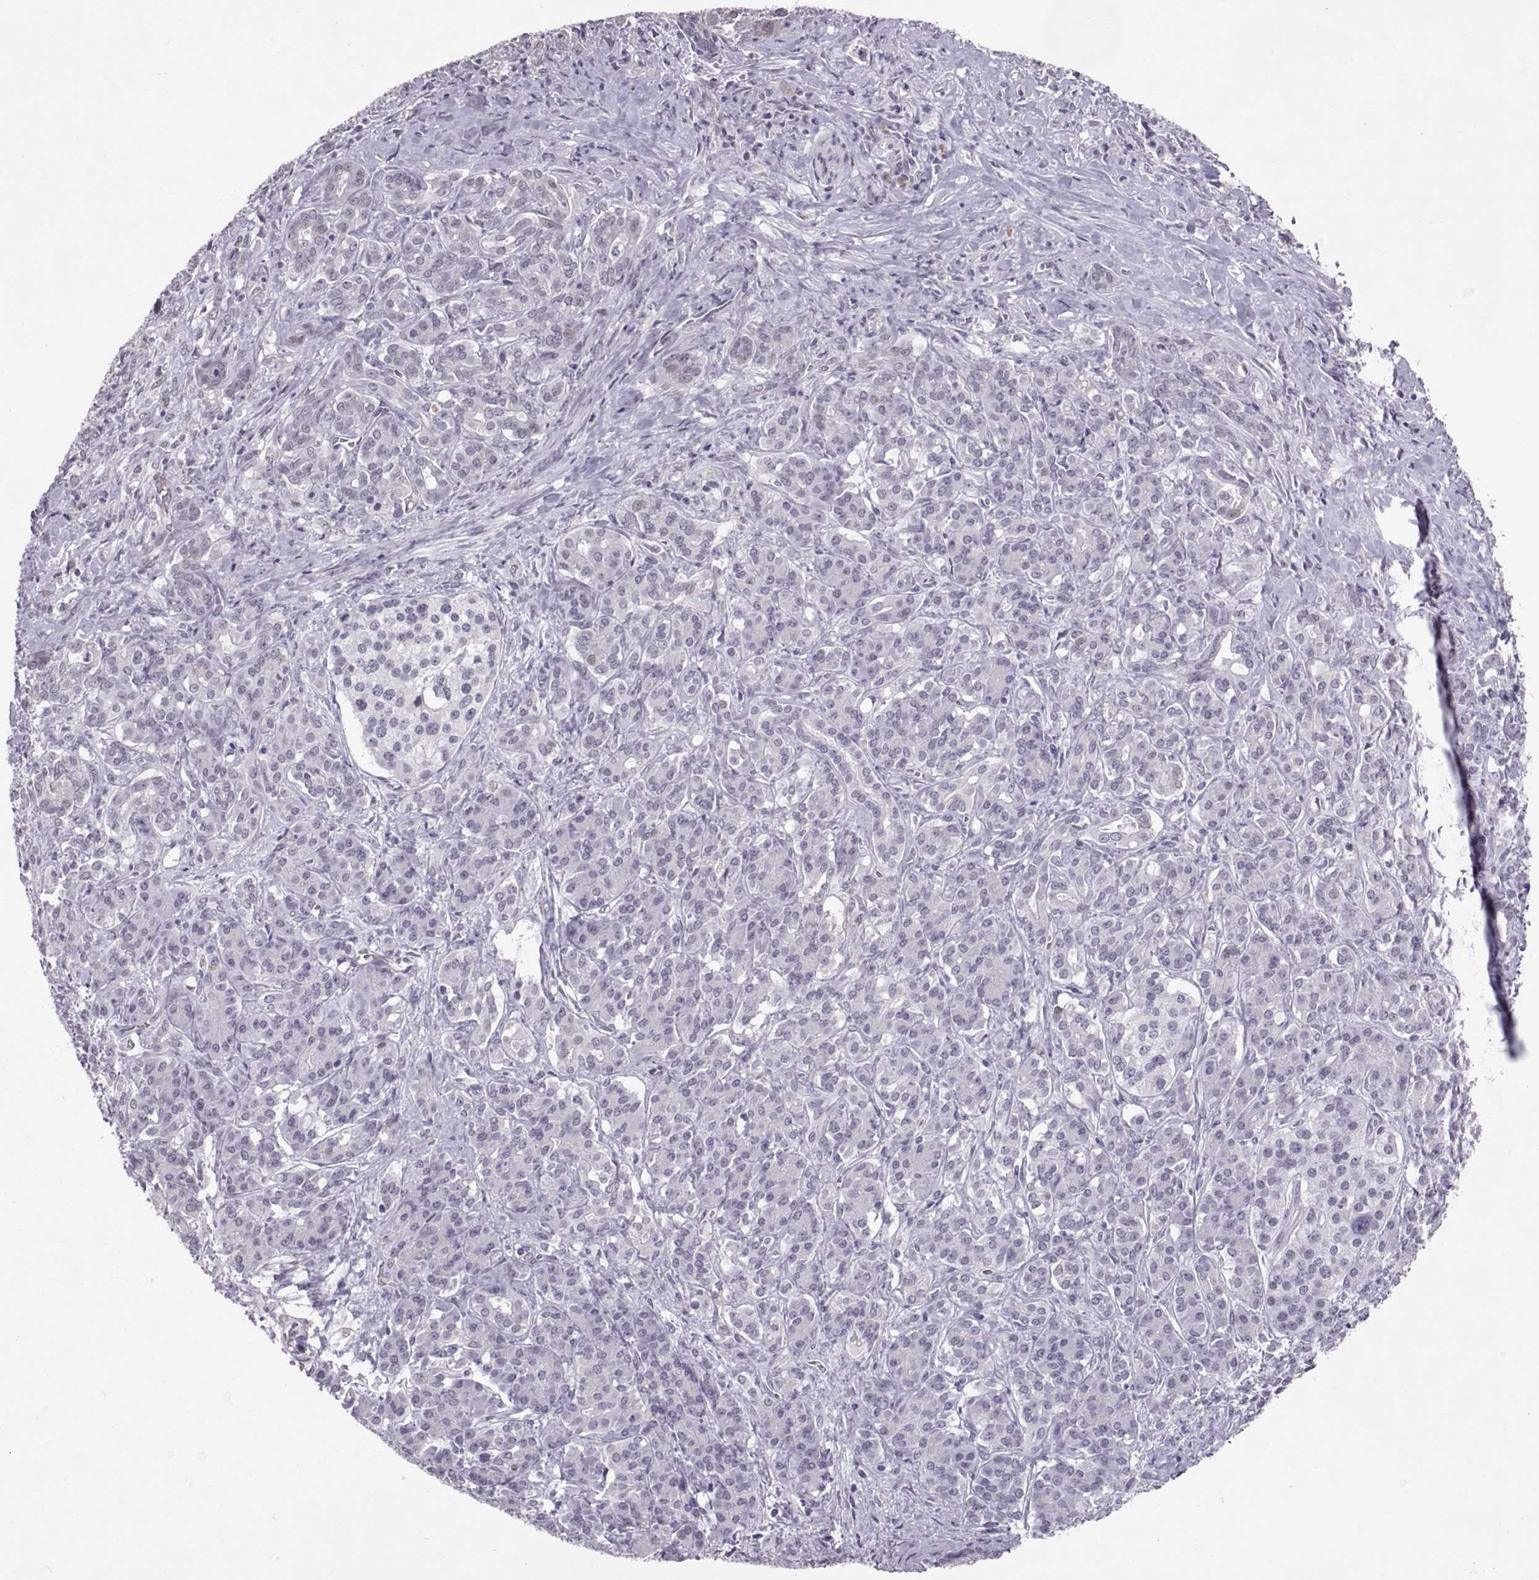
{"staining": {"intensity": "negative", "quantity": "none", "location": "none"}, "tissue": "pancreatic cancer", "cell_type": "Tumor cells", "image_type": "cancer", "snomed": [{"axis": "morphology", "description": "Normal tissue, NOS"}, {"axis": "morphology", "description": "Inflammation, NOS"}, {"axis": "morphology", "description": "Adenocarcinoma, NOS"}, {"axis": "topography", "description": "Pancreas"}], "caption": "A high-resolution micrograph shows immunohistochemistry staining of adenocarcinoma (pancreatic), which displays no significant staining in tumor cells.", "gene": "KRT77", "patient": {"sex": "male", "age": 57}}